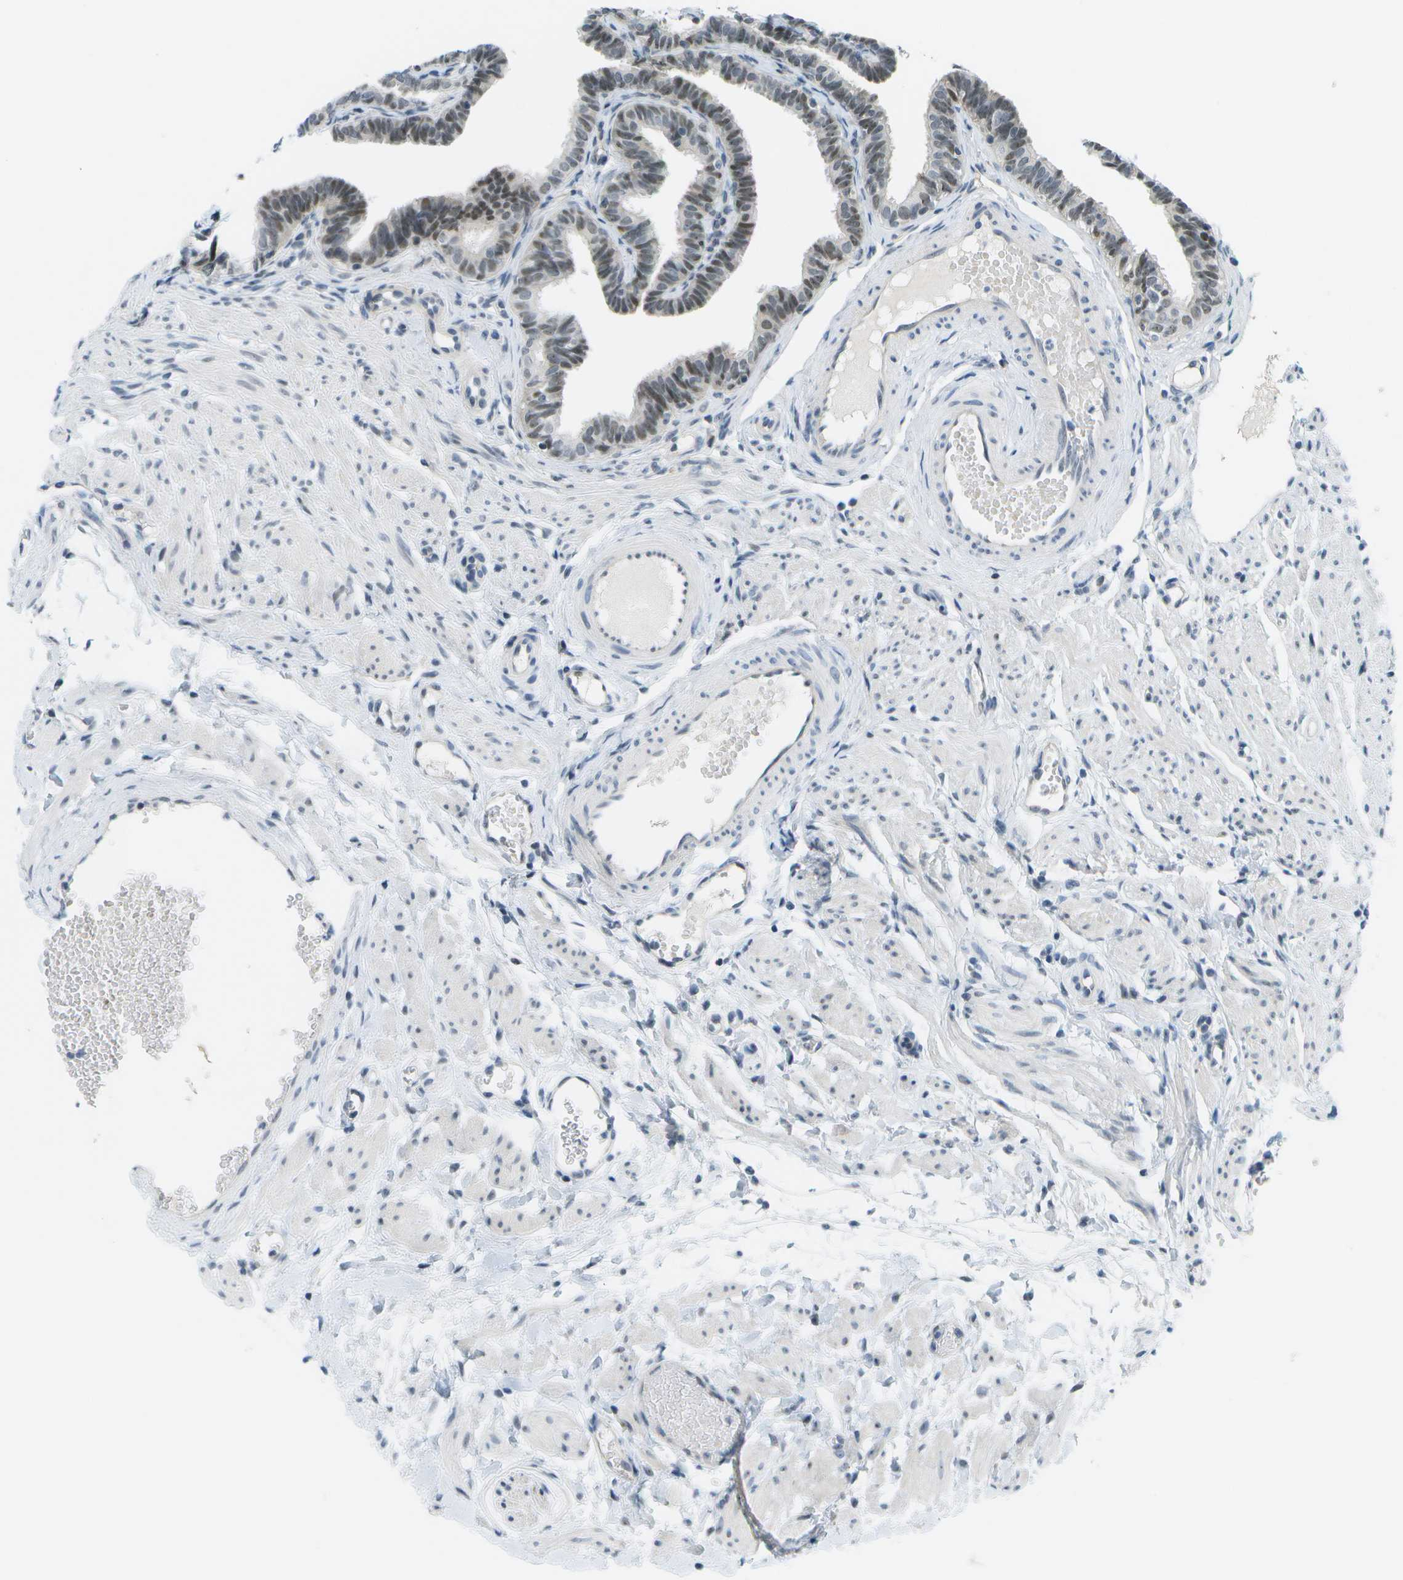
{"staining": {"intensity": "weak", "quantity": "25%-75%", "location": "nuclear"}, "tissue": "fallopian tube", "cell_type": "Glandular cells", "image_type": "normal", "snomed": [{"axis": "morphology", "description": "Normal tissue, NOS"}, {"axis": "topography", "description": "Fallopian tube"}, {"axis": "topography", "description": "Ovary"}], "caption": "Protein expression analysis of normal human fallopian tube reveals weak nuclear expression in about 25%-75% of glandular cells. The staining is performed using DAB (3,3'-diaminobenzidine) brown chromogen to label protein expression. The nuclei are counter-stained blue using hematoxylin.", "gene": "PITHD1", "patient": {"sex": "female", "age": 23}}